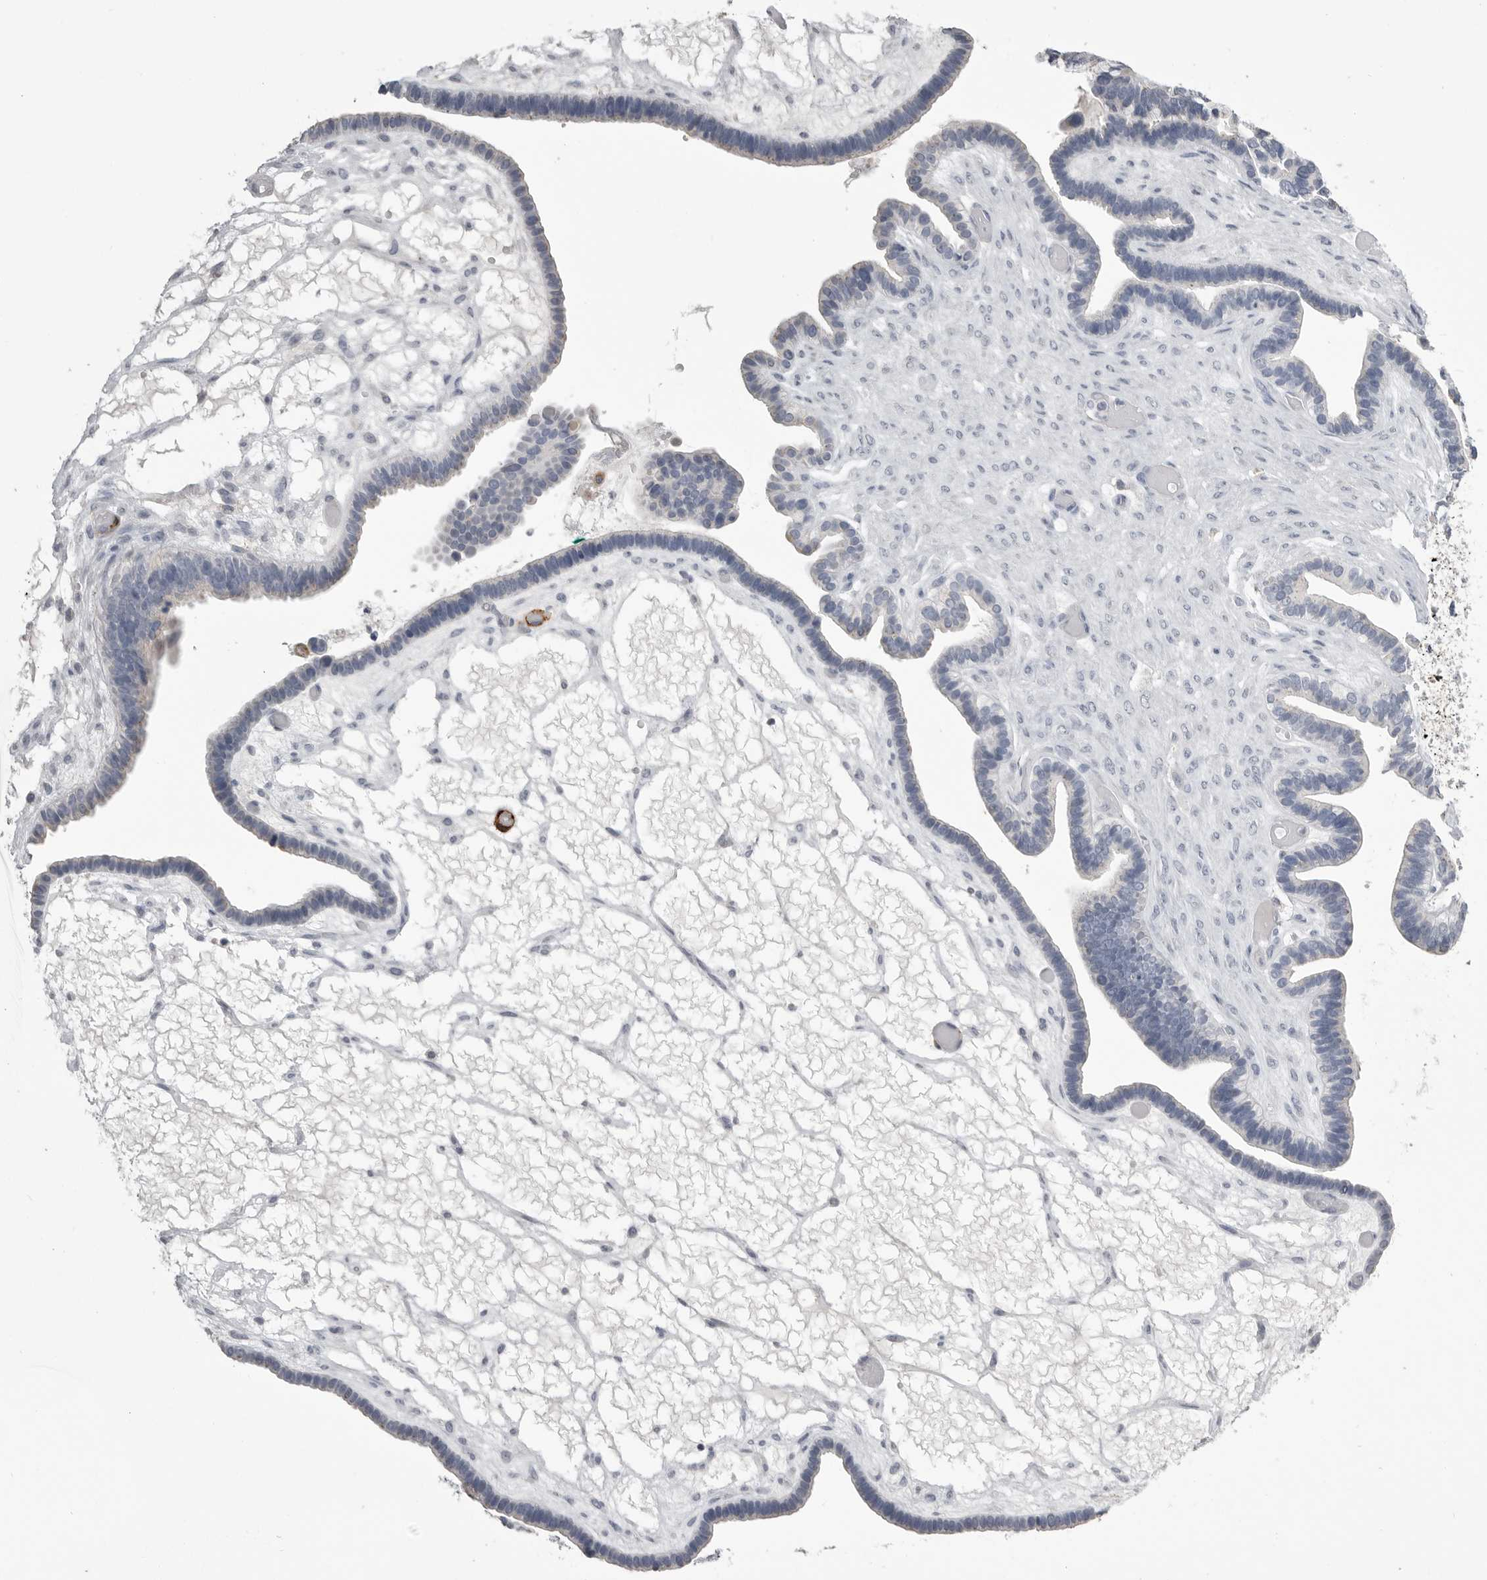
{"staining": {"intensity": "negative", "quantity": "none", "location": "none"}, "tissue": "ovarian cancer", "cell_type": "Tumor cells", "image_type": "cancer", "snomed": [{"axis": "morphology", "description": "Cystadenocarcinoma, serous, NOS"}, {"axis": "topography", "description": "Ovary"}], "caption": "IHC of human ovarian serous cystadenocarcinoma exhibits no staining in tumor cells. (DAB immunohistochemistry visualized using brightfield microscopy, high magnification).", "gene": "AOC3", "patient": {"sex": "female", "age": 56}}